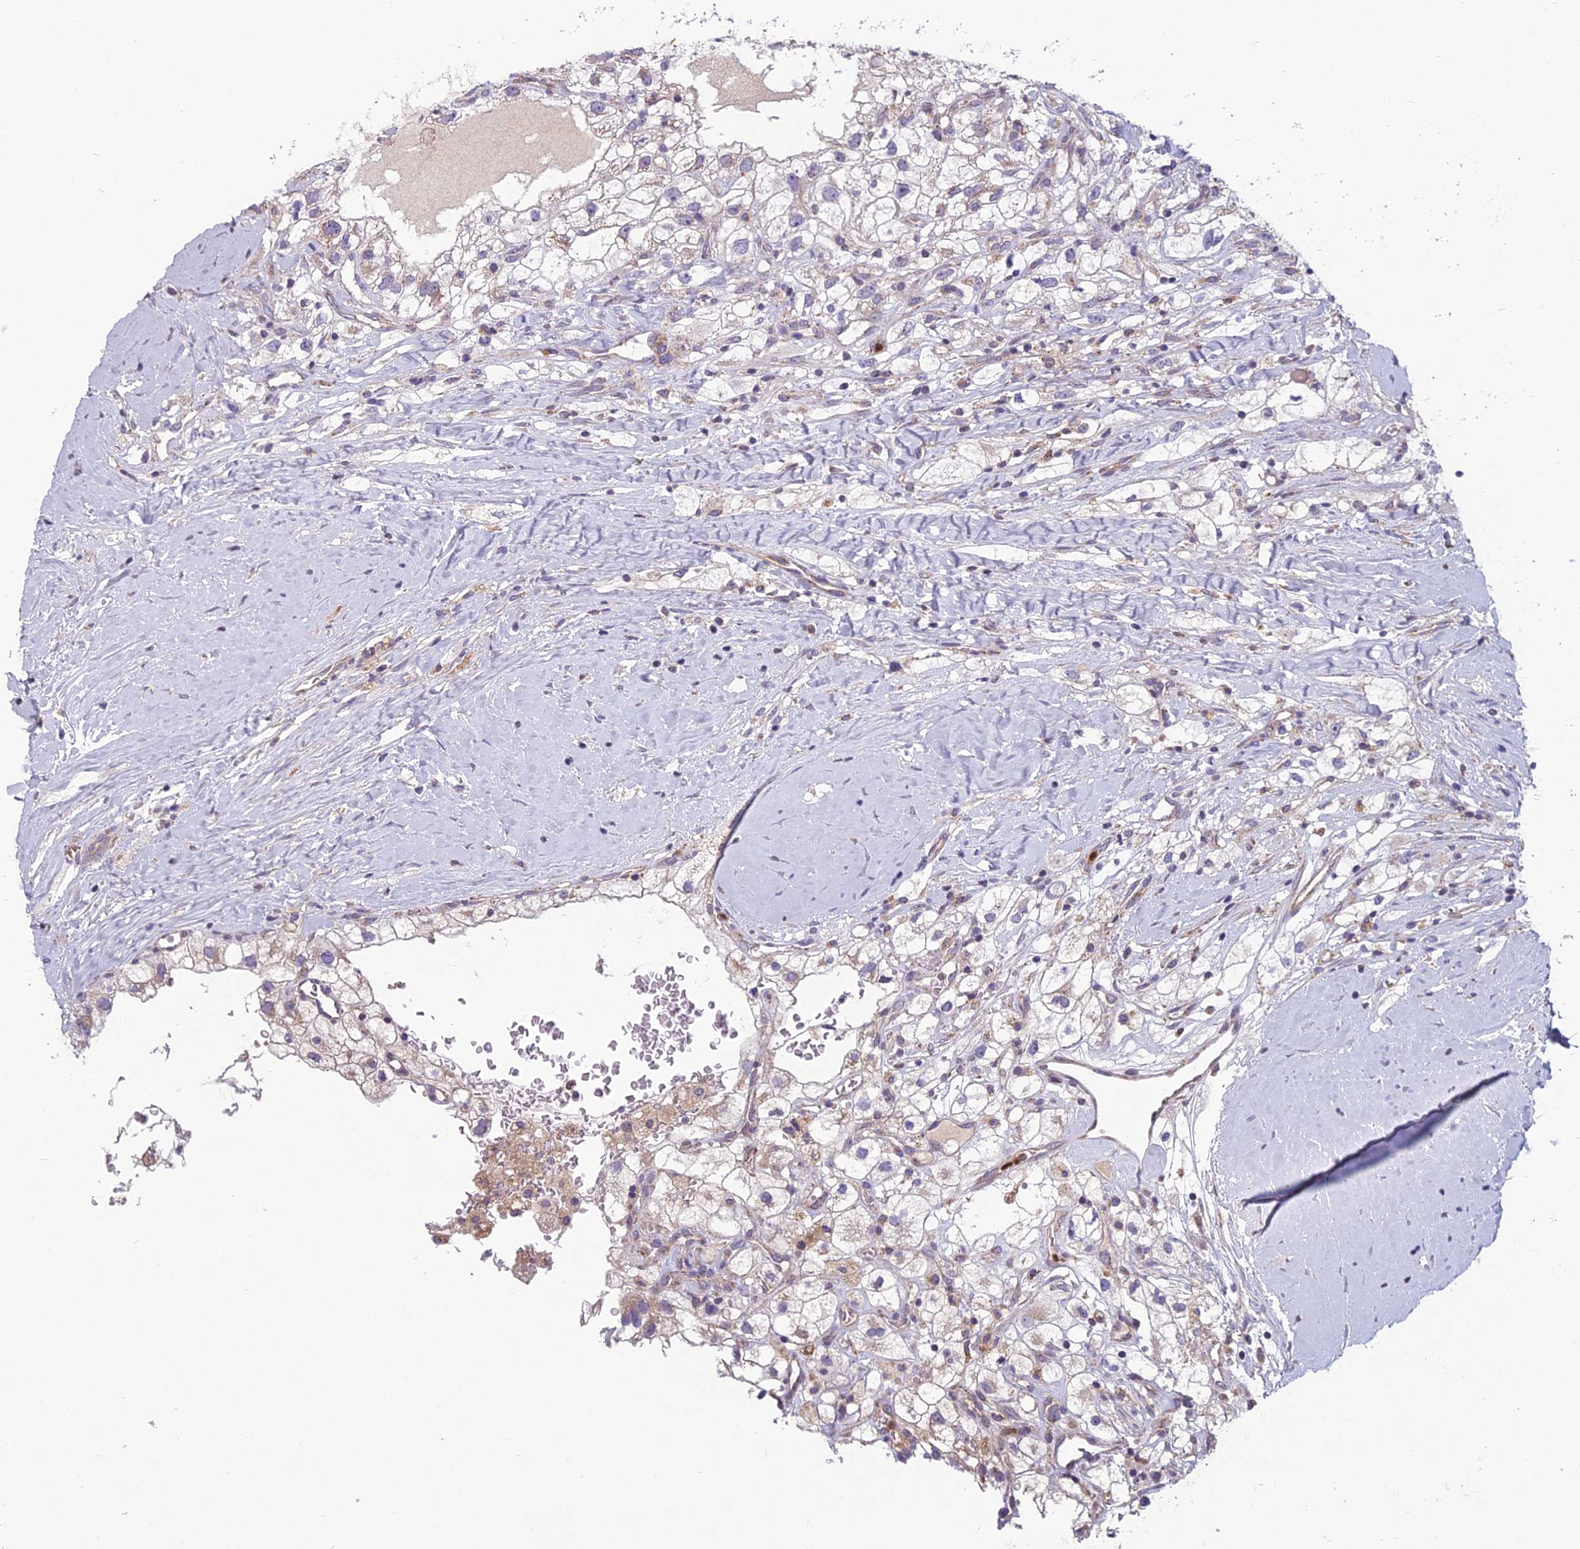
{"staining": {"intensity": "weak", "quantity": "<25%", "location": "cytoplasmic/membranous"}, "tissue": "renal cancer", "cell_type": "Tumor cells", "image_type": "cancer", "snomed": [{"axis": "morphology", "description": "Adenocarcinoma, NOS"}, {"axis": "topography", "description": "Kidney"}], "caption": "Immunohistochemistry (IHC) micrograph of neoplastic tissue: renal adenocarcinoma stained with DAB reveals no significant protein expression in tumor cells.", "gene": "ENSG00000188897", "patient": {"sex": "male", "age": 59}}